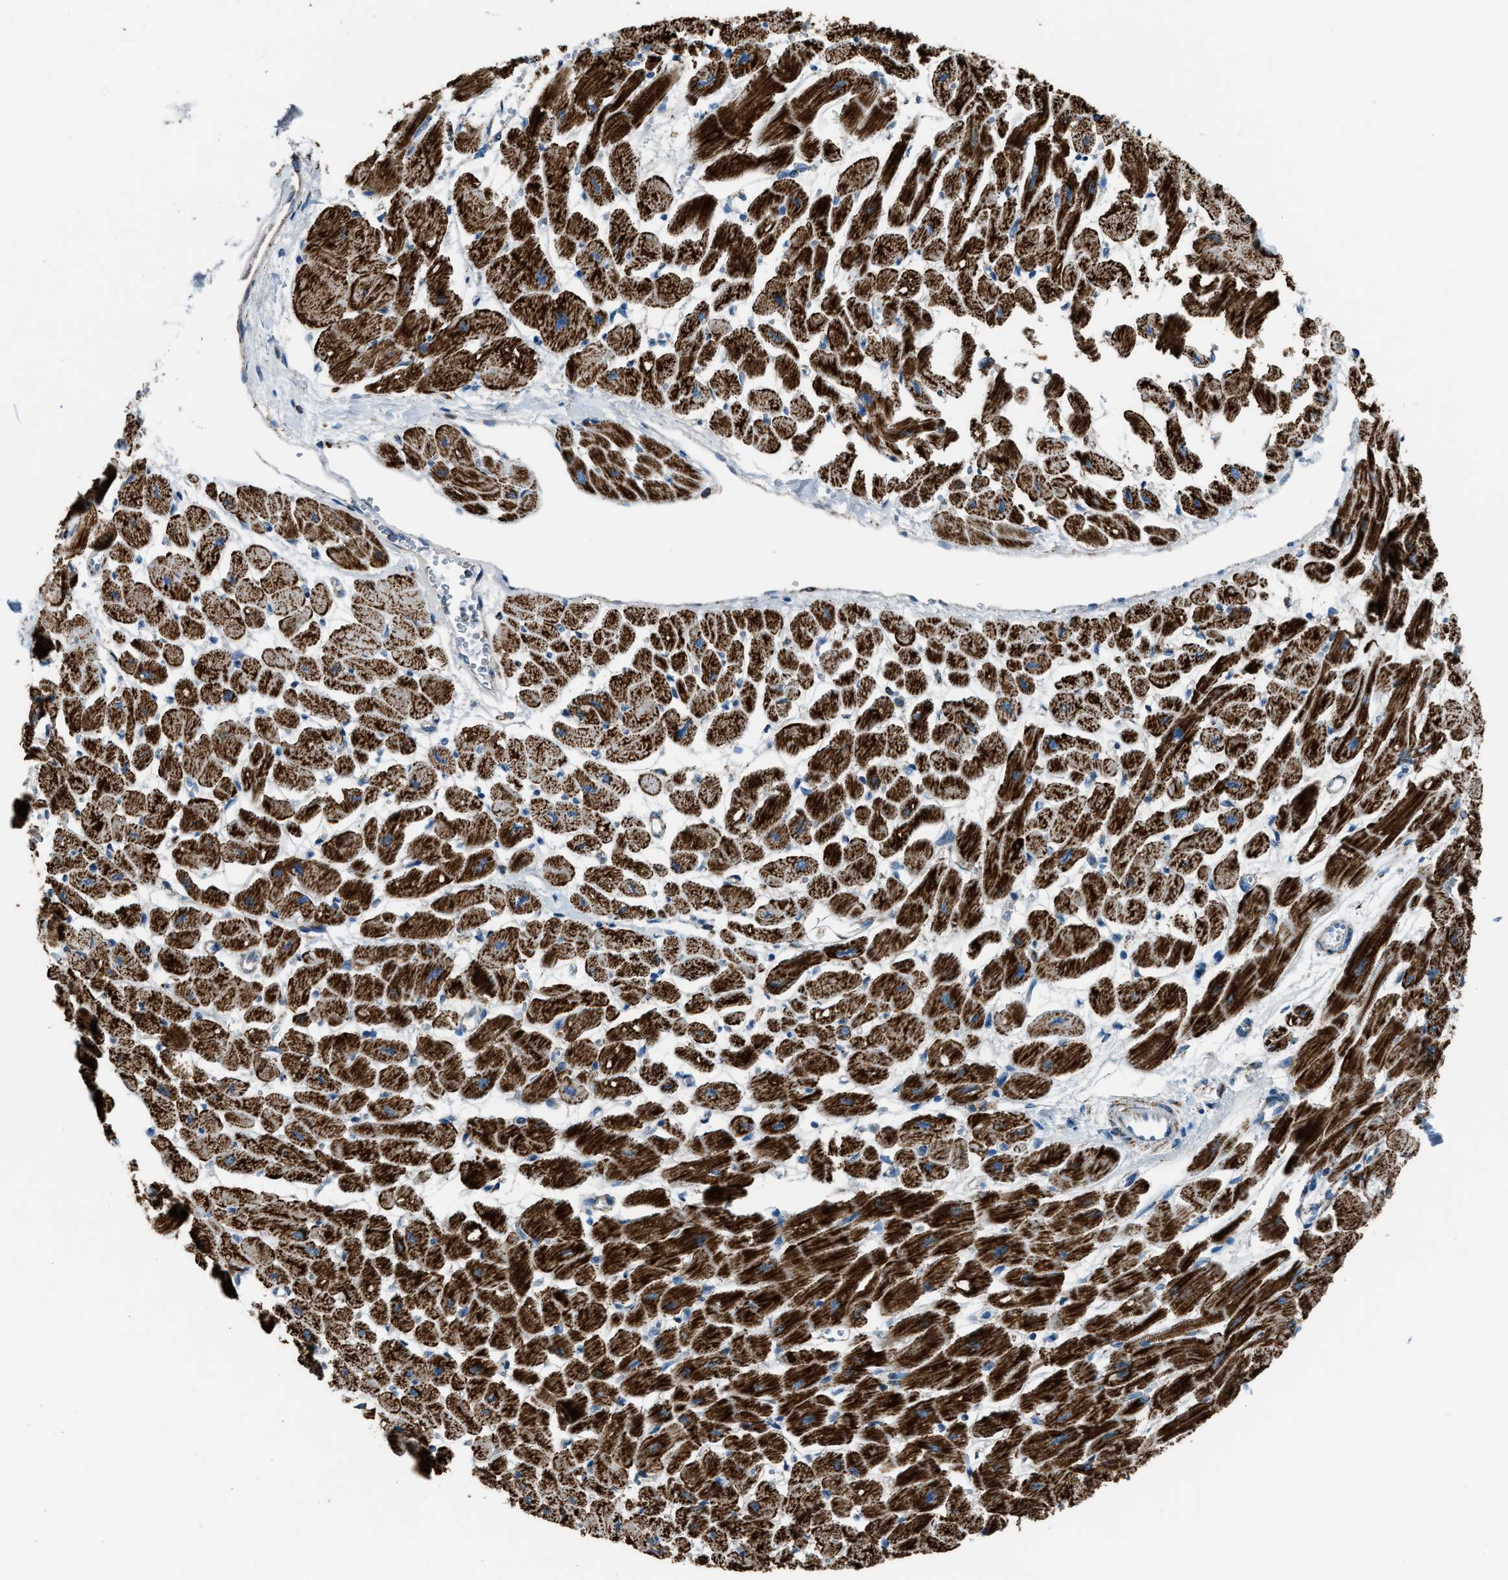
{"staining": {"intensity": "strong", "quantity": ">75%", "location": "cytoplasmic/membranous"}, "tissue": "heart muscle", "cell_type": "Cardiomyocytes", "image_type": "normal", "snomed": [{"axis": "morphology", "description": "Normal tissue, NOS"}, {"axis": "topography", "description": "Heart"}], "caption": "The image exhibits immunohistochemical staining of normal heart muscle. There is strong cytoplasmic/membranous staining is identified in about >75% of cardiomyocytes.", "gene": "MDH2", "patient": {"sex": "female", "age": 54}}